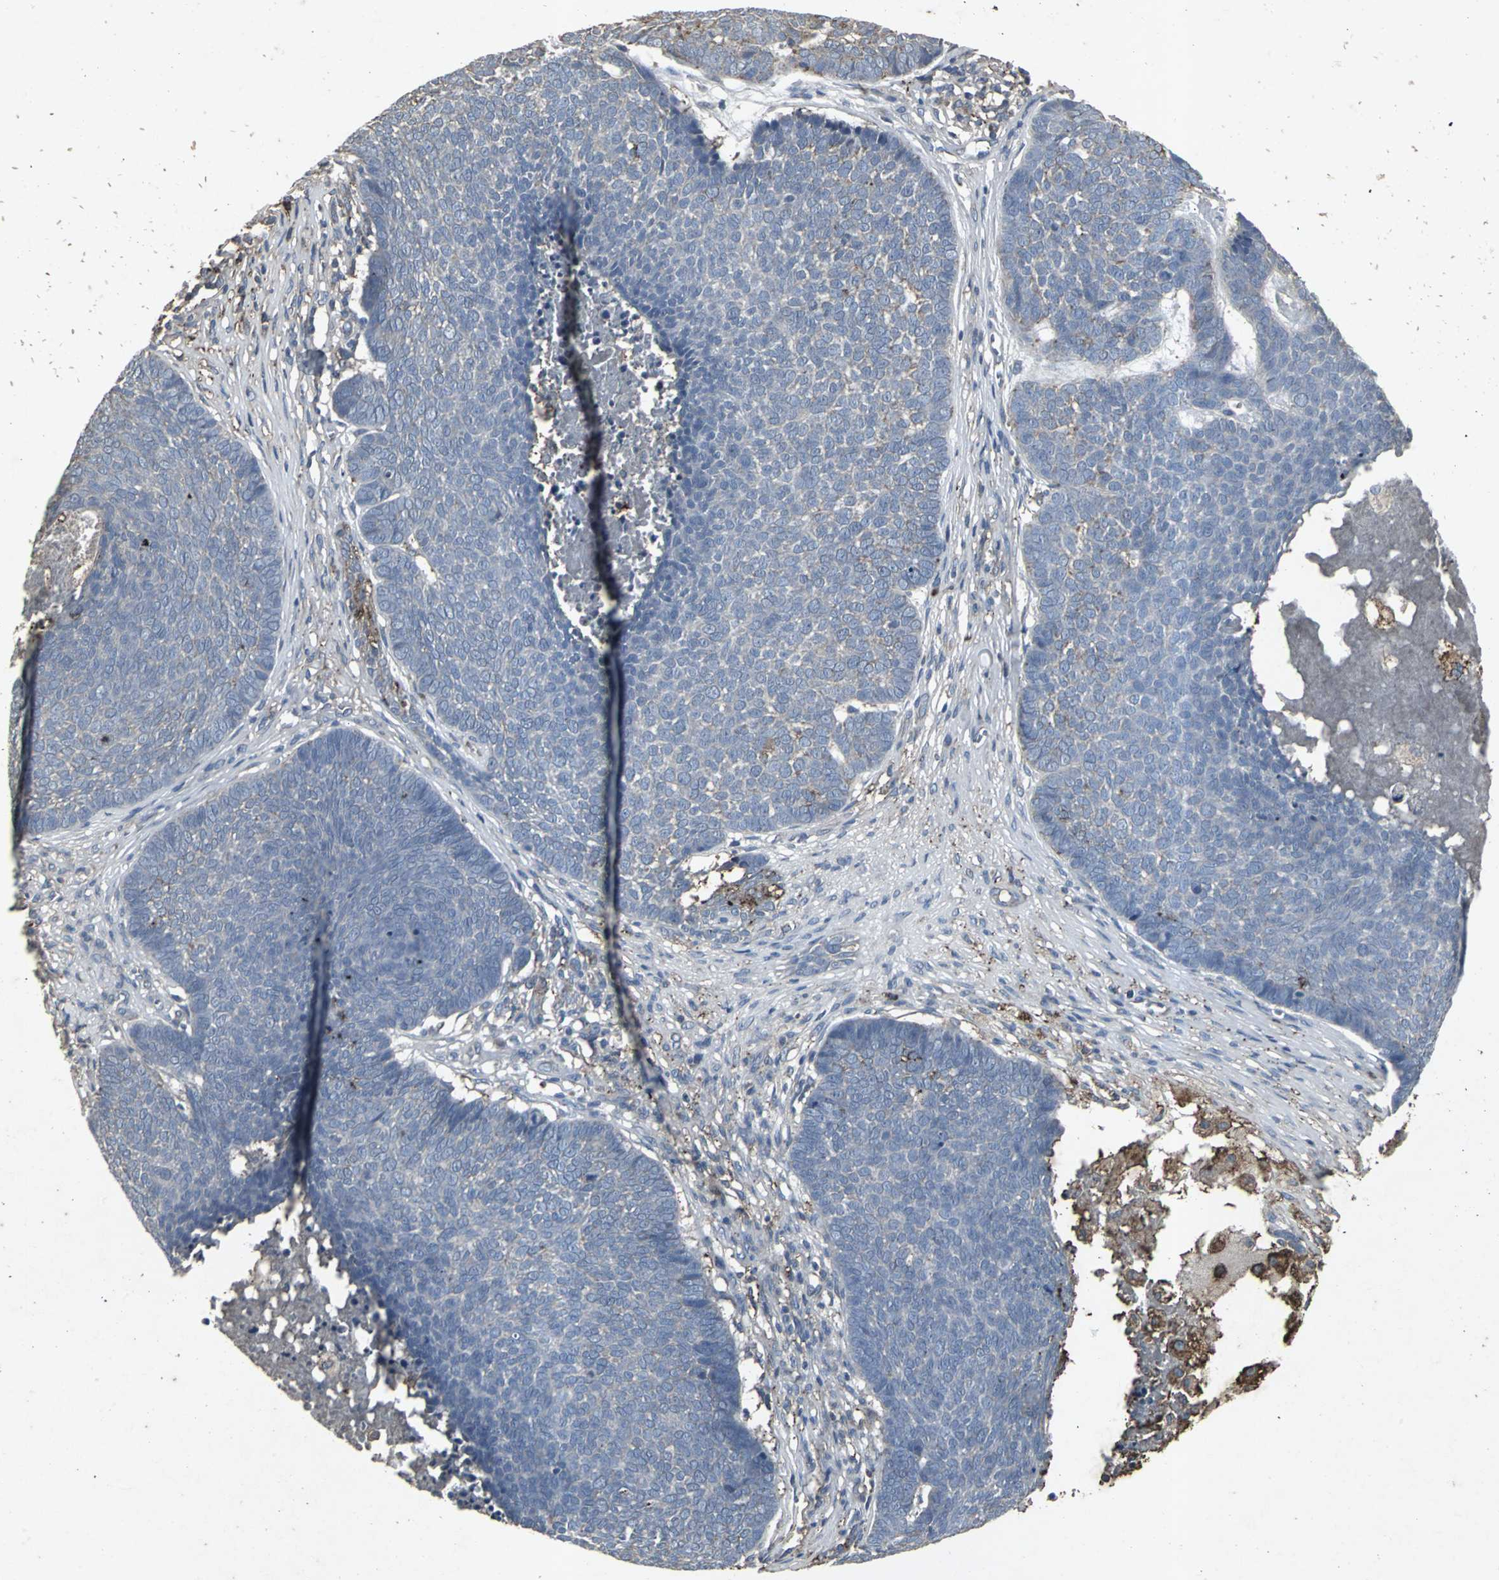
{"staining": {"intensity": "negative", "quantity": "none", "location": "none"}, "tissue": "skin cancer", "cell_type": "Tumor cells", "image_type": "cancer", "snomed": [{"axis": "morphology", "description": "Basal cell carcinoma"}, {"axis": "topography", "description": "Skin"}], "caption": "IHC photomicrograph of neoplastic tissue: human basal cell carcinoma (skin) stained with DAB demonstrates no significant protein staining in tumor cells.", "gene": "CCR9", "patient": {"sex": "male", "age": 84}}